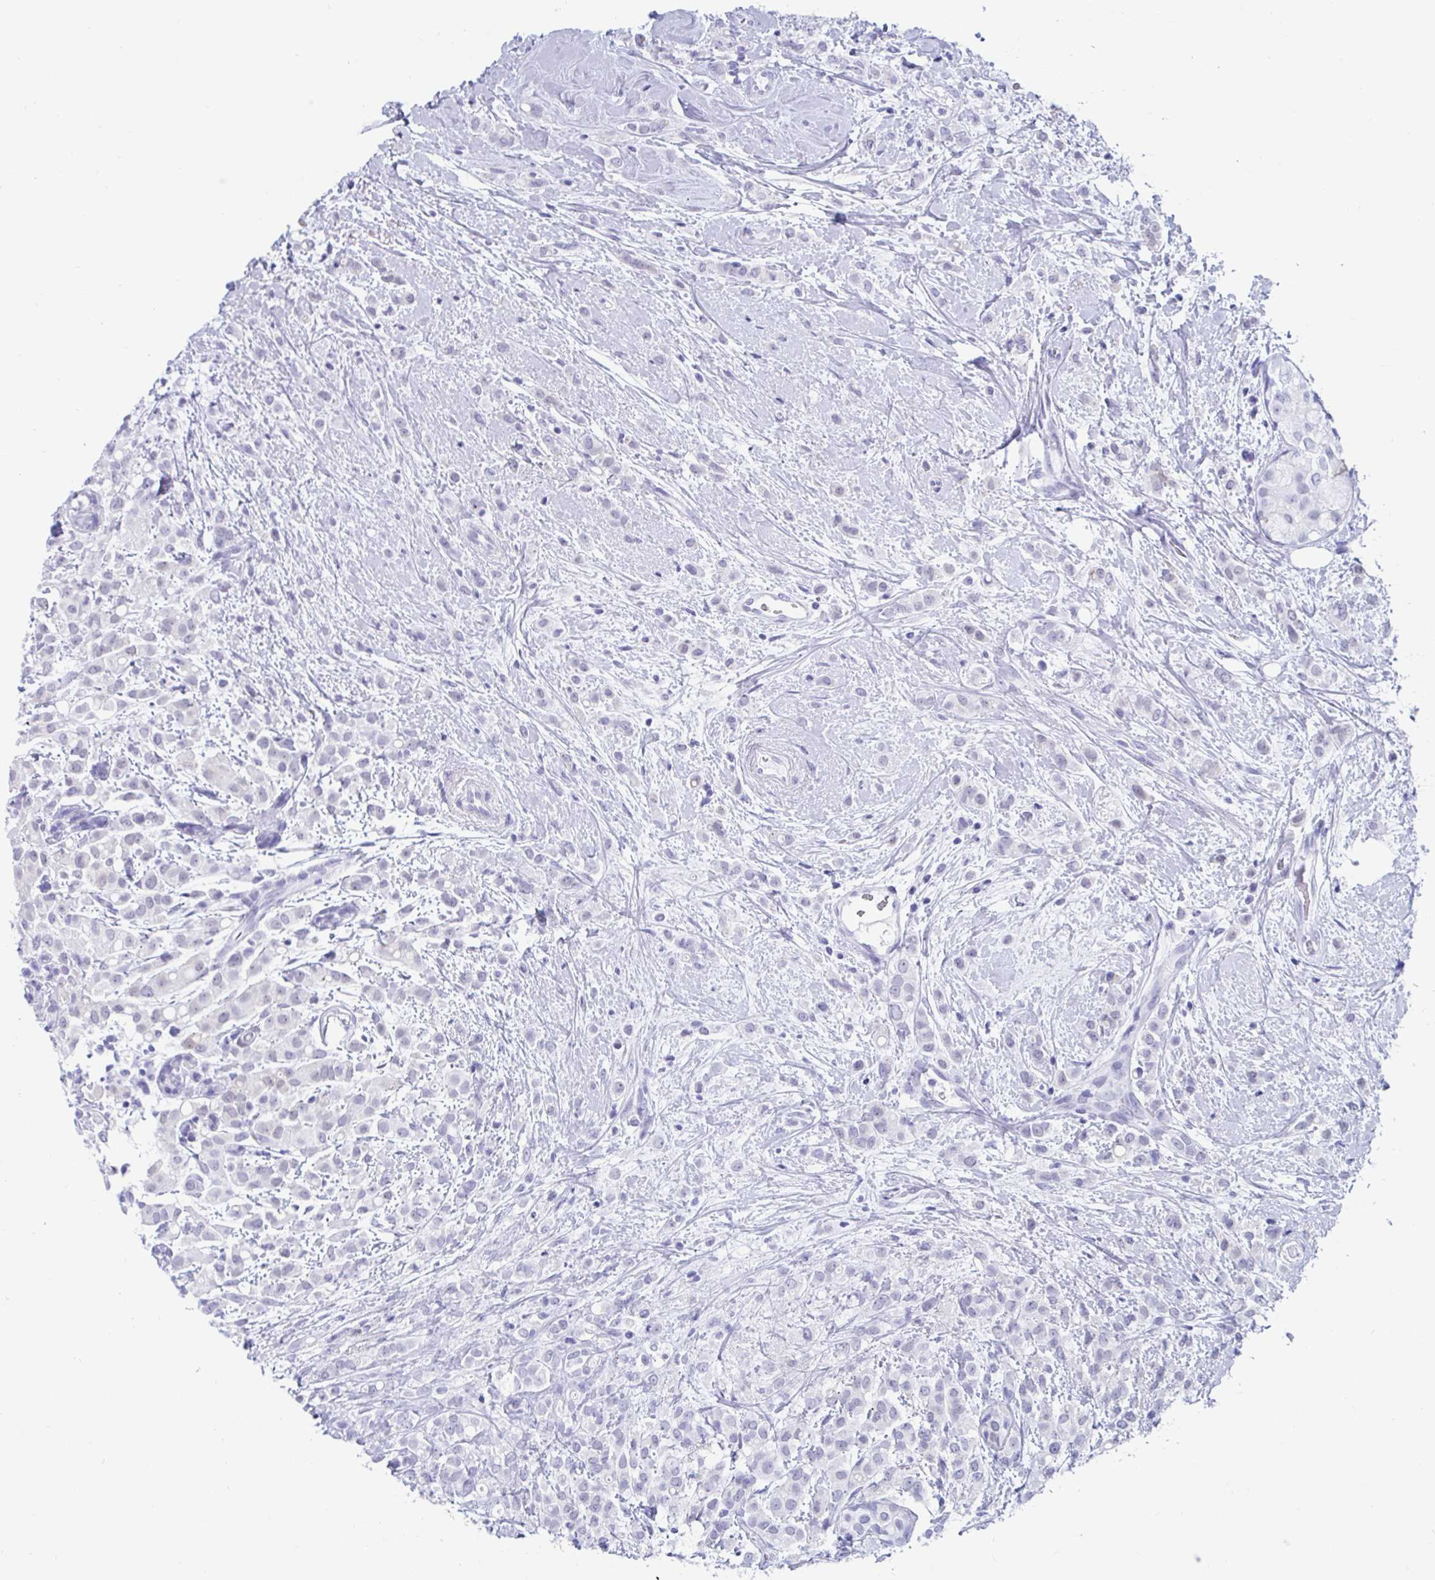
{"staining": {"intensity": "negative", "quantity": "none", "location": "none"}, "tissue": "breast cancer", "cell_type": "Tumor cells", "image_type": "cancer", "snomed": [{"axis": "morphology", "description": "Lobular carcinoma"}, {"axis": "topography", "description": "Breast"}], "caption": "IHC of human breast lobular carcinoma reveals no positivity in tumor cells.", "gene": "GKN2", "patient": {"sex": "female", "age": 68}}